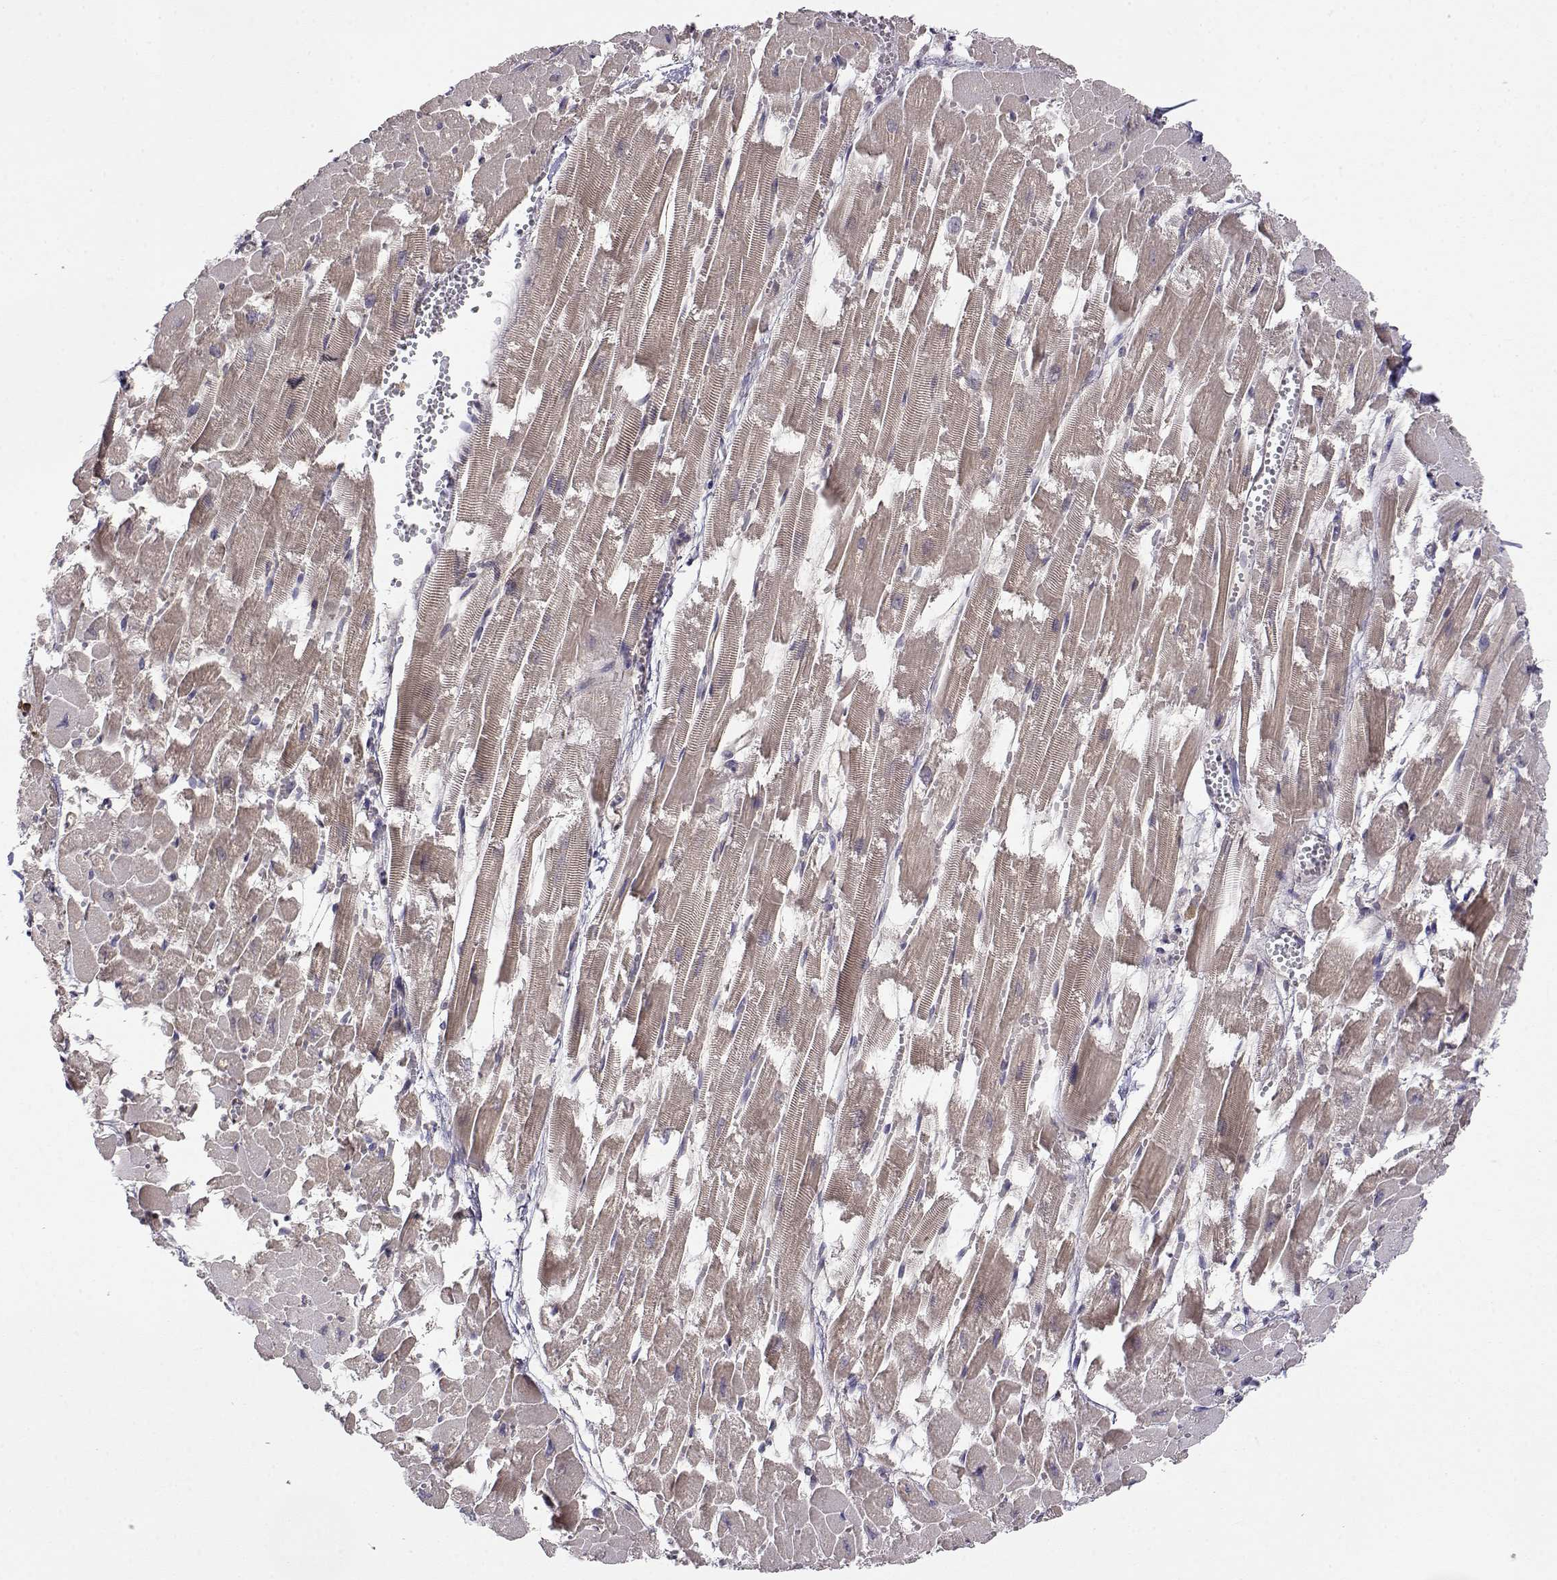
{"staining": {"intensity": "weak", "quantity": "25%-75%", "location": "cytoplasmic/membranous"}, "tissue": "heart muscle", "cell_type": "Cardiomyocytes", "image_type": "normal", "snomed": [{"axis": "morphology", "description": "Normal tissue, NOS"}, {"axis": "topography", "description": "Heart"}], "caption": "High-power microscopy captured an immunohistochemistry micrograph of normal heart muscle, revealing weak cytoplasmic/membranous positivity in about 25%-75% of cardiomyocytes.", "gene": "PAIP1", "patient": {"sex": "female", "age": 52}}